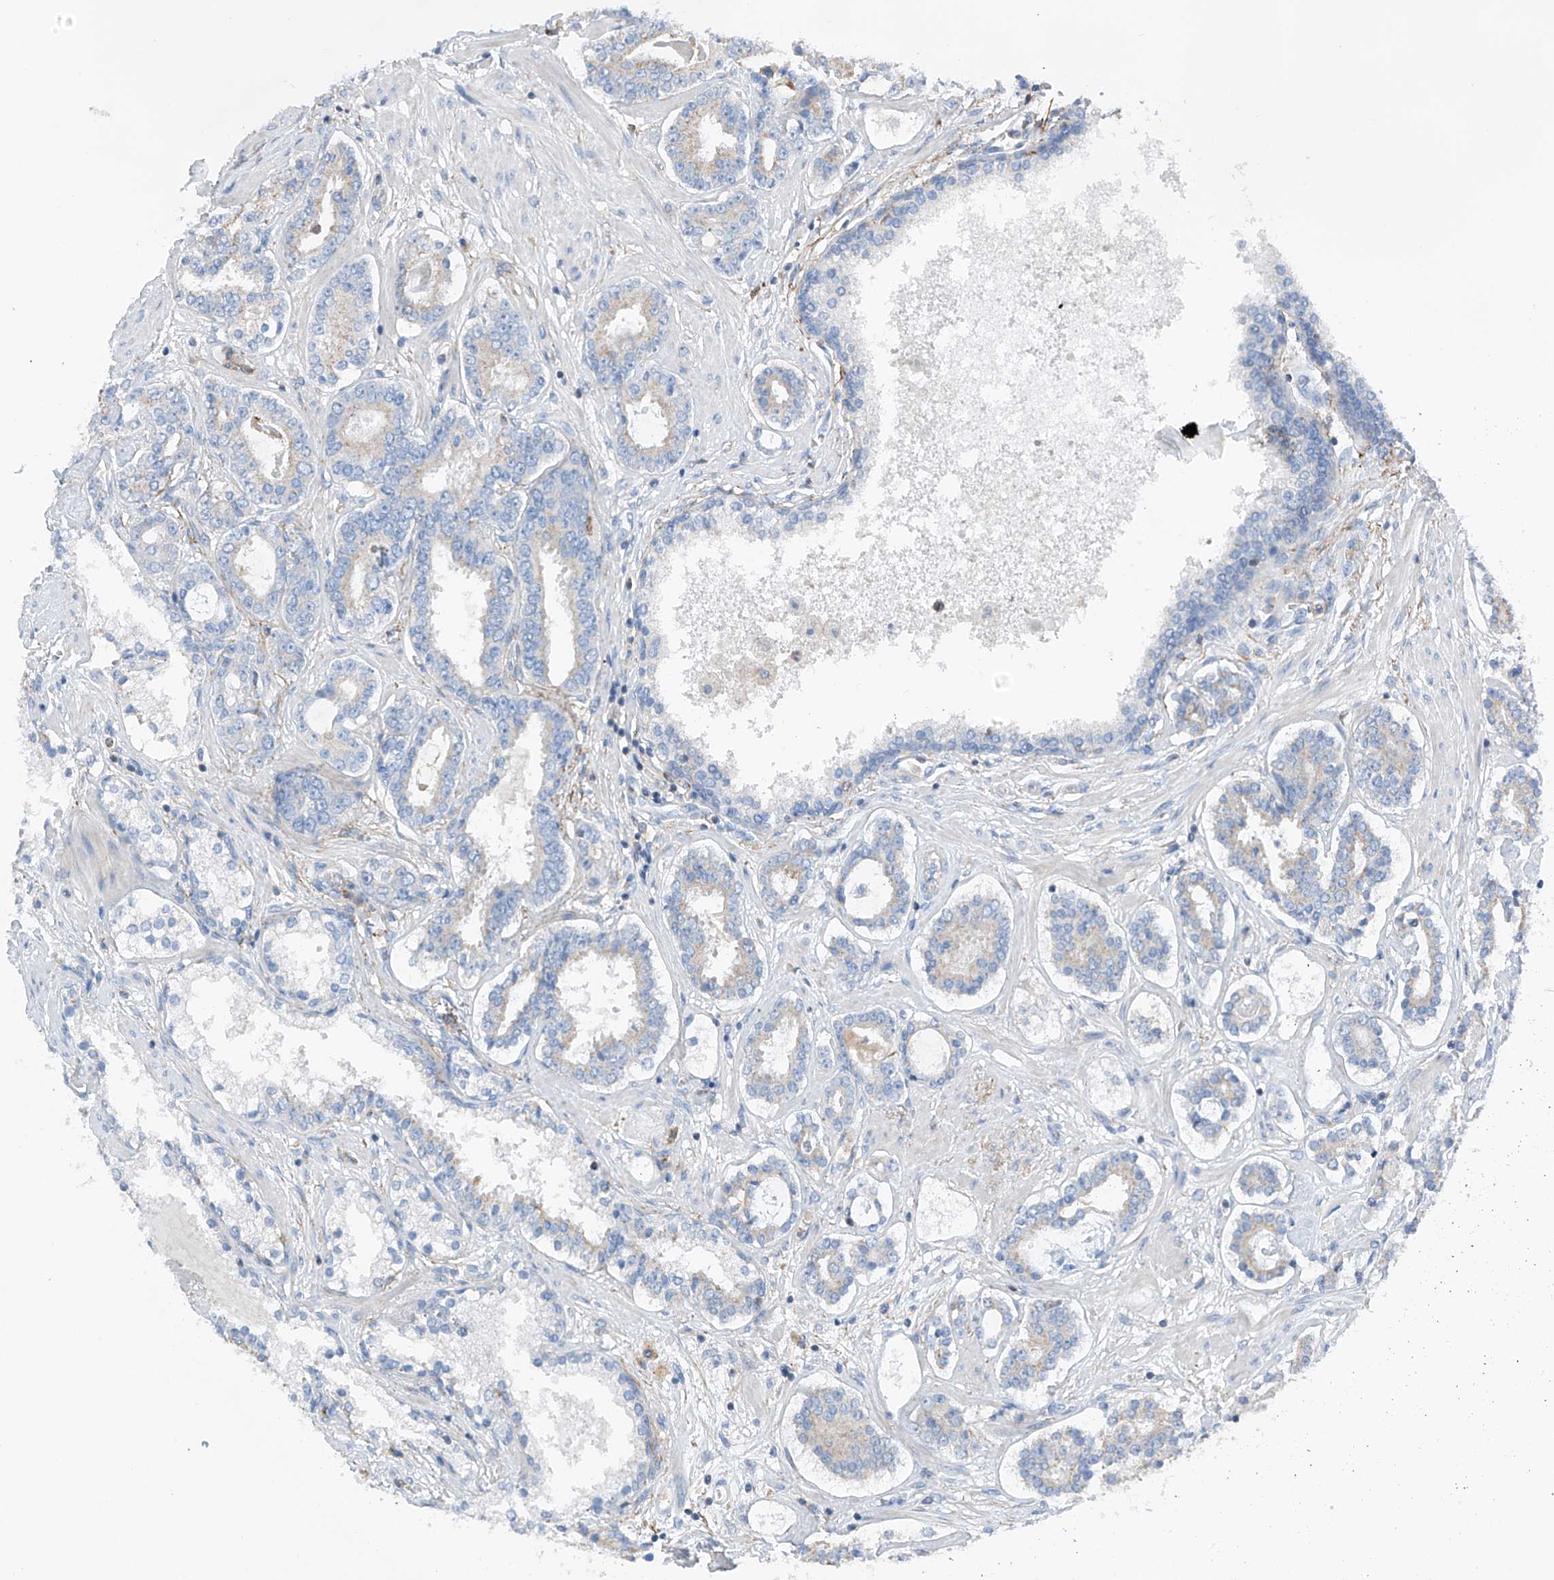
{"staining": {"intensity": "negative", "quantity": "none", "location": "none"}, "tissue": "prostate cancer", "cell_type": "Tumor cells", "image_type": "cancer", "snomed": [{"axis": "morphology", "description": "Adenocarcinoma, High grade"}, {"axis": "topography", "description": "Prostate"}], "caption": "IHC of prostate cancer (adenocarcinoma (high-grade)) demonstrates no expression in tumor cells.", "gene": "NALCN", "patient": {"sex": "male", "age": 58}}